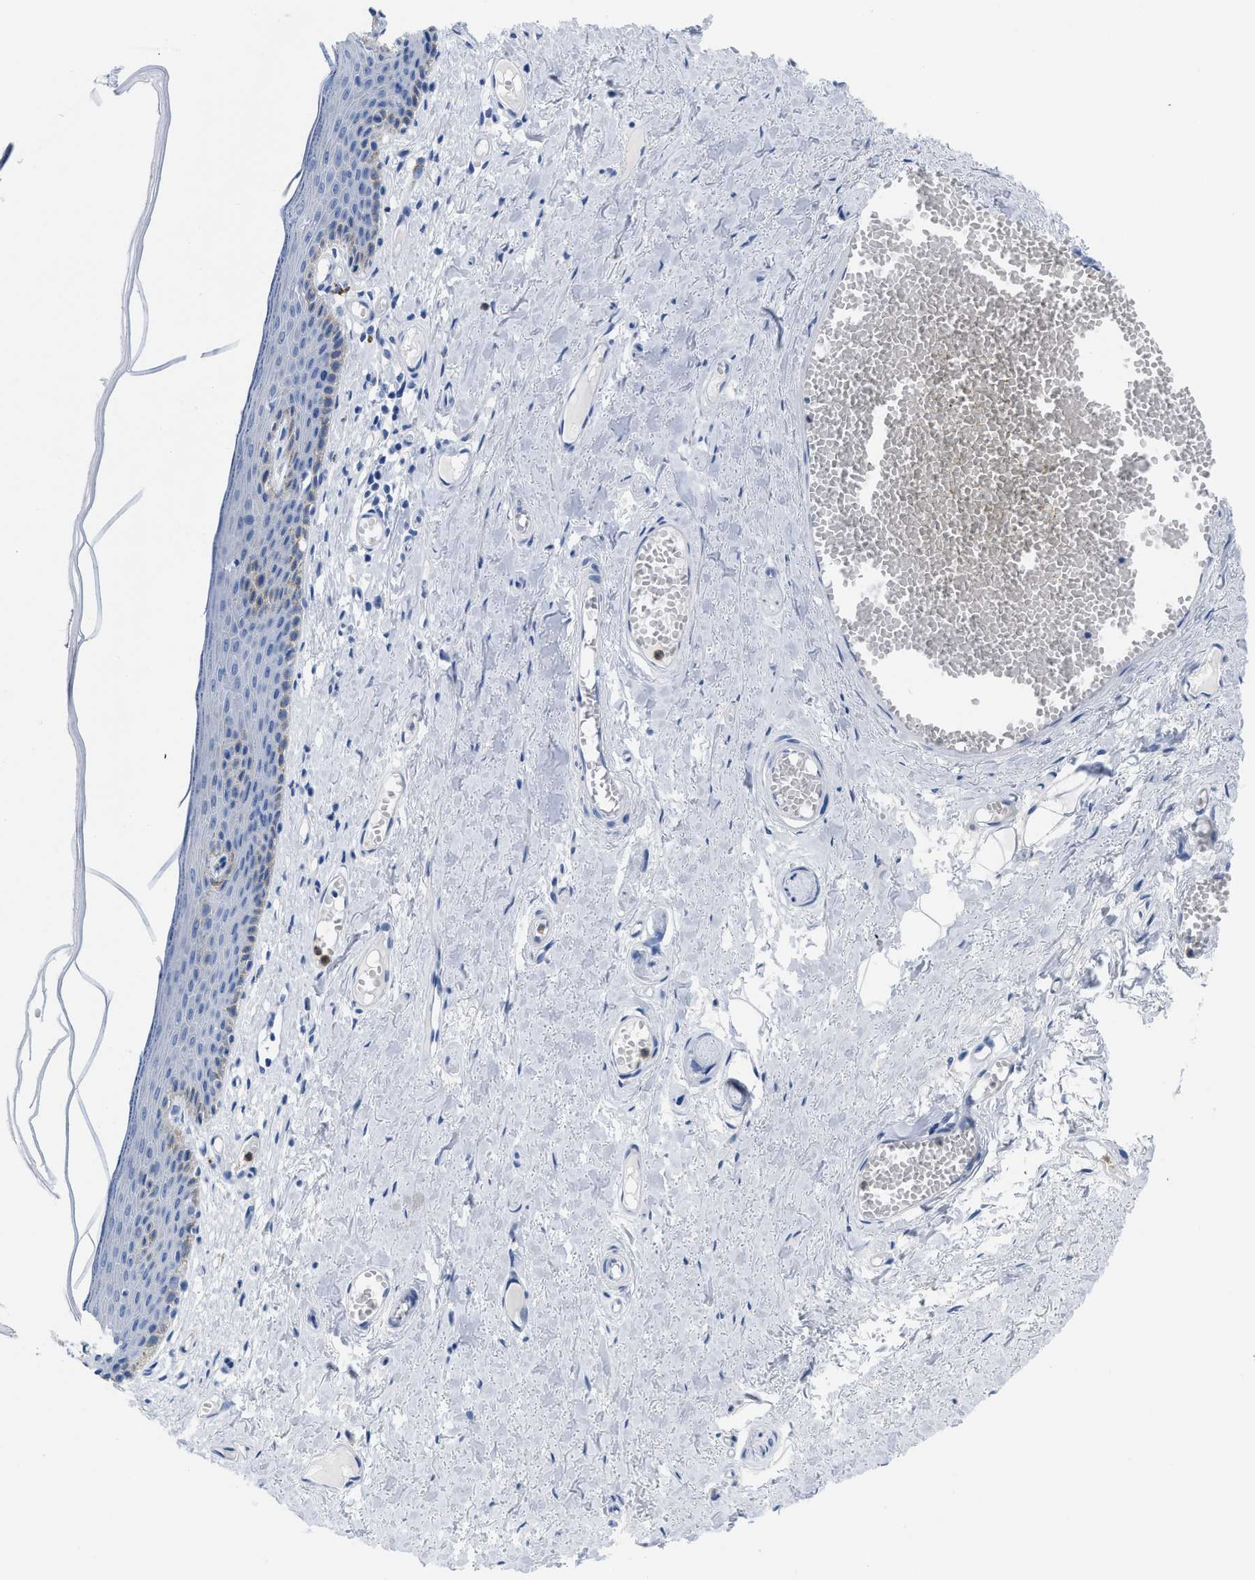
{"staining": {"intensity": "negative", "quantity": "none", "location": "none"}, "tissue": "skin", "cell_type": "Epidermal cells", "image_type": "normal", "snomed": [{"axis": "morphology", "description": "Normal tissue, NOS"}, {"axis": "topography", "description": "Adipose tissue"}, {"axis": "topography", "description": "Vascular tissue"}, {"axis": "topography", "description": "Anal"}, {"axis": "topography", "description": "Peripheral nerve tissue"}], "caption": "Histopathology image shows no protein positivity in epidermal cells of benign skin.", "gene": "CR1", "patient": {"sex": "female", "age": 54}}